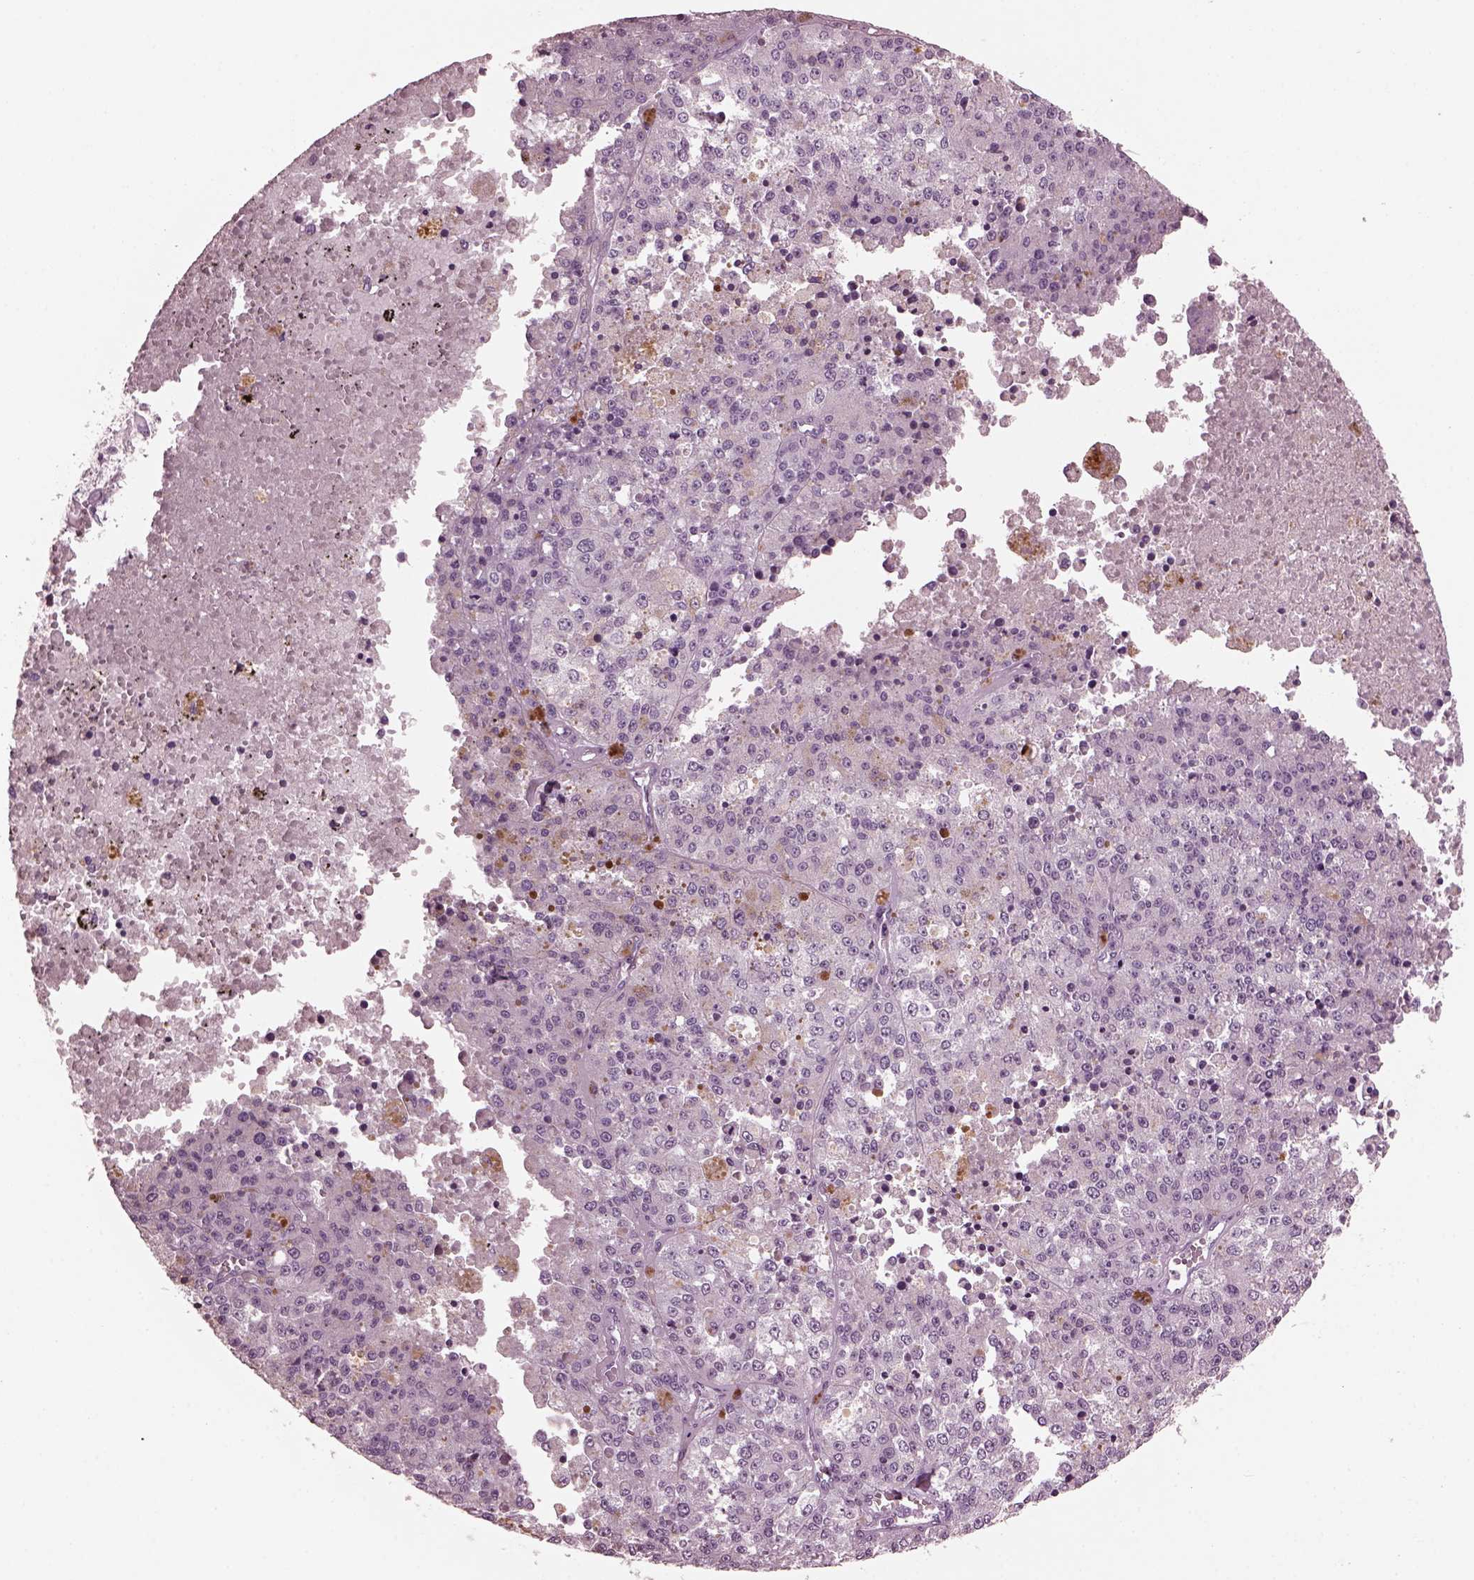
{"staining": {"intensity": "negative", "quantity": "none", "location": "none"}, "tissue": "melanoma", "cell_type": "Tumor cells", "image_type": "cancer", "snomed": [{"axis": "morphology", "description": "Malignant melanoma, Metastatic site"}, {"axis": "topography", "description": "Lymph node"}], "caption": "Tumor cells show no significant protein staining in malignant melanoma (metastatic site). Brightfield microscopy of immunohistochemistry stained with DAB (brown) and hematoxylin (blue), captured at high magnification.", "gene": "MIB2", "patient": {"sex": "female", "age": 64}}